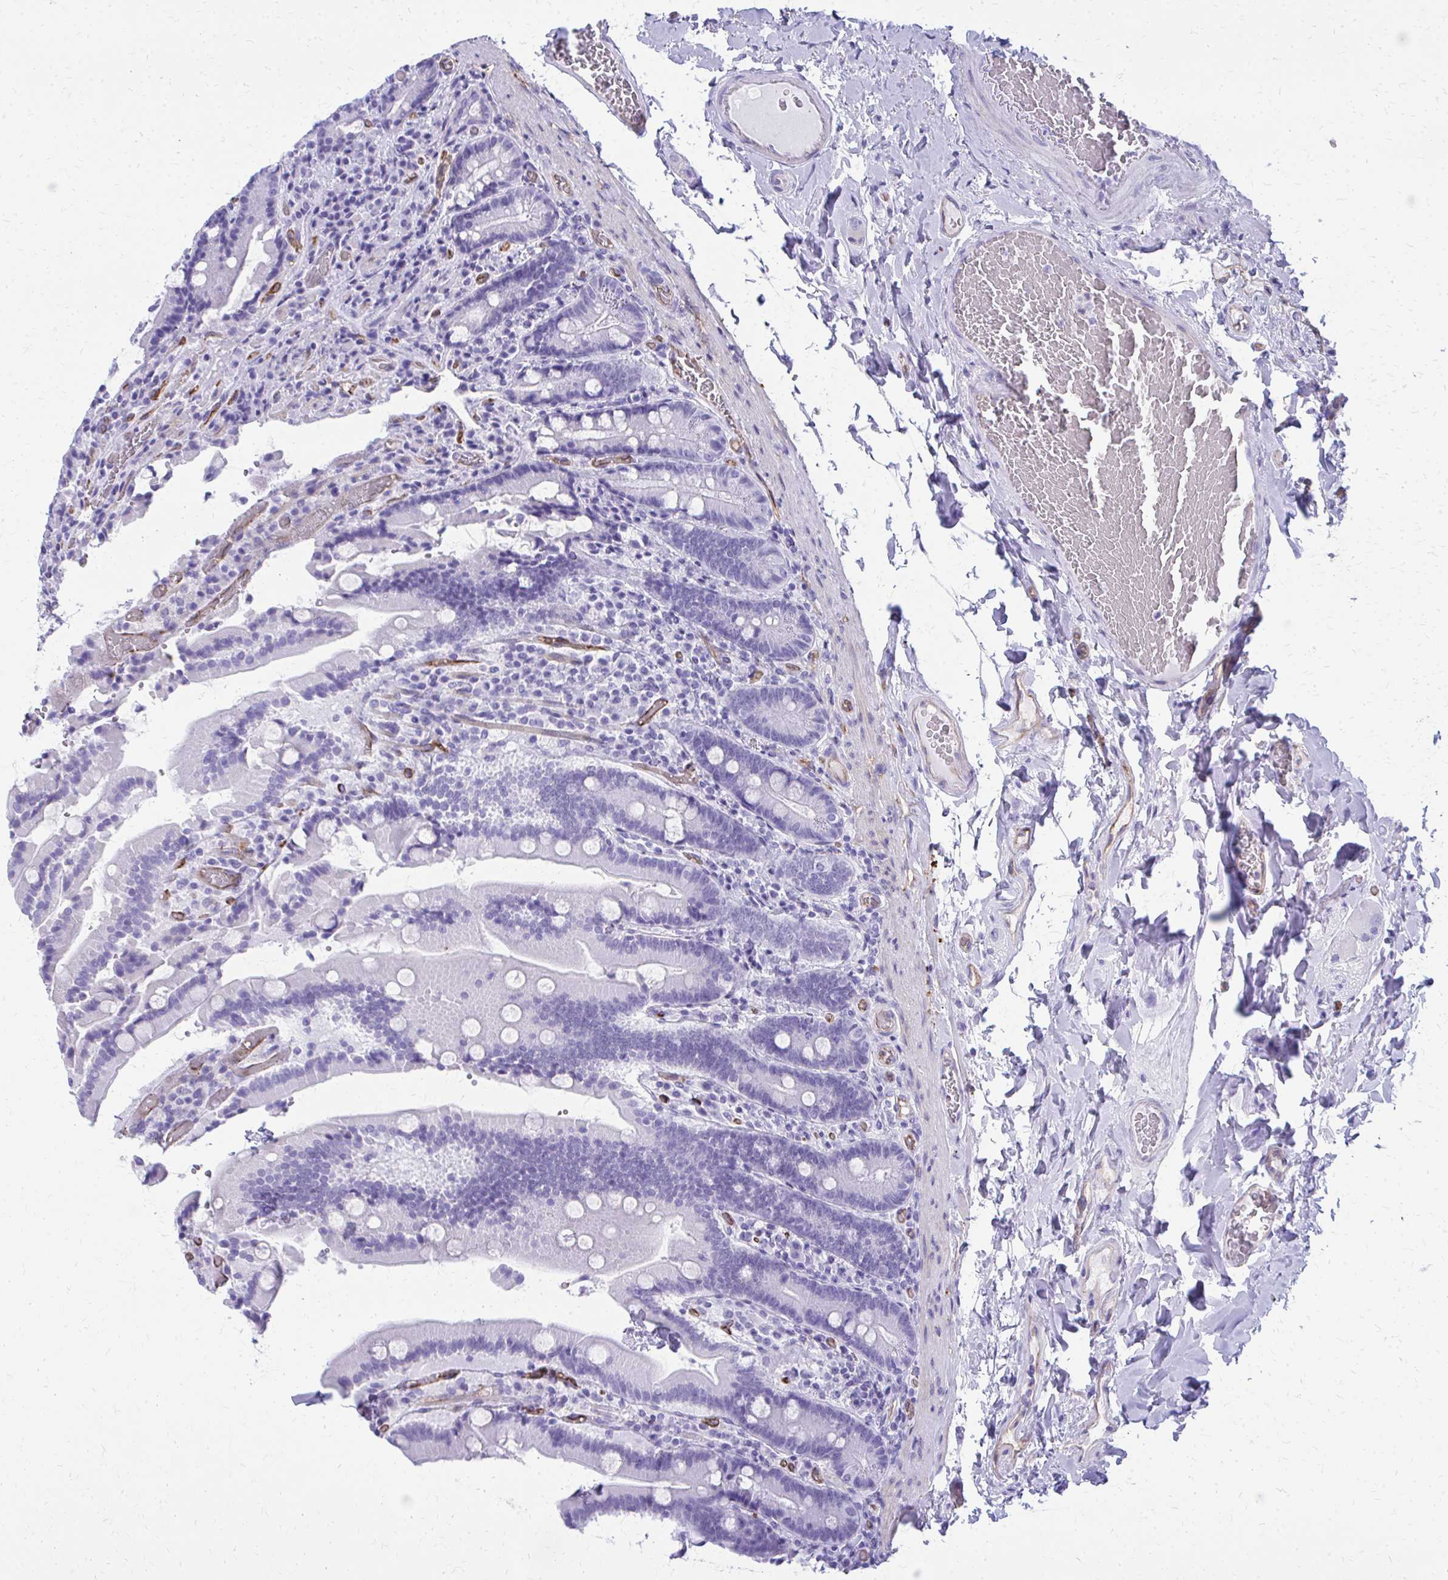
{"staining": {"intensity": "negative", "quantity": "none", "location": "none"}, "tissue": "duodenum", "cell_type": "Glandular cells", "image_type": "normal", "snomed": [{"axis": "morphology", "description": "Normal tissue, NOS"}, {"axis": "topography", "description": "Duodenum"}], "caption": "An image of human duodenum is negative for staining in glandular cells. (Stains: DAB (3,3'-diaminobenzidine) IHC with hematoxylin counter stain, Microscopy: brightfield microscopy at high magnification).", "gene": "TPSG1", "patient": {"sex": "female", "age": 62}}